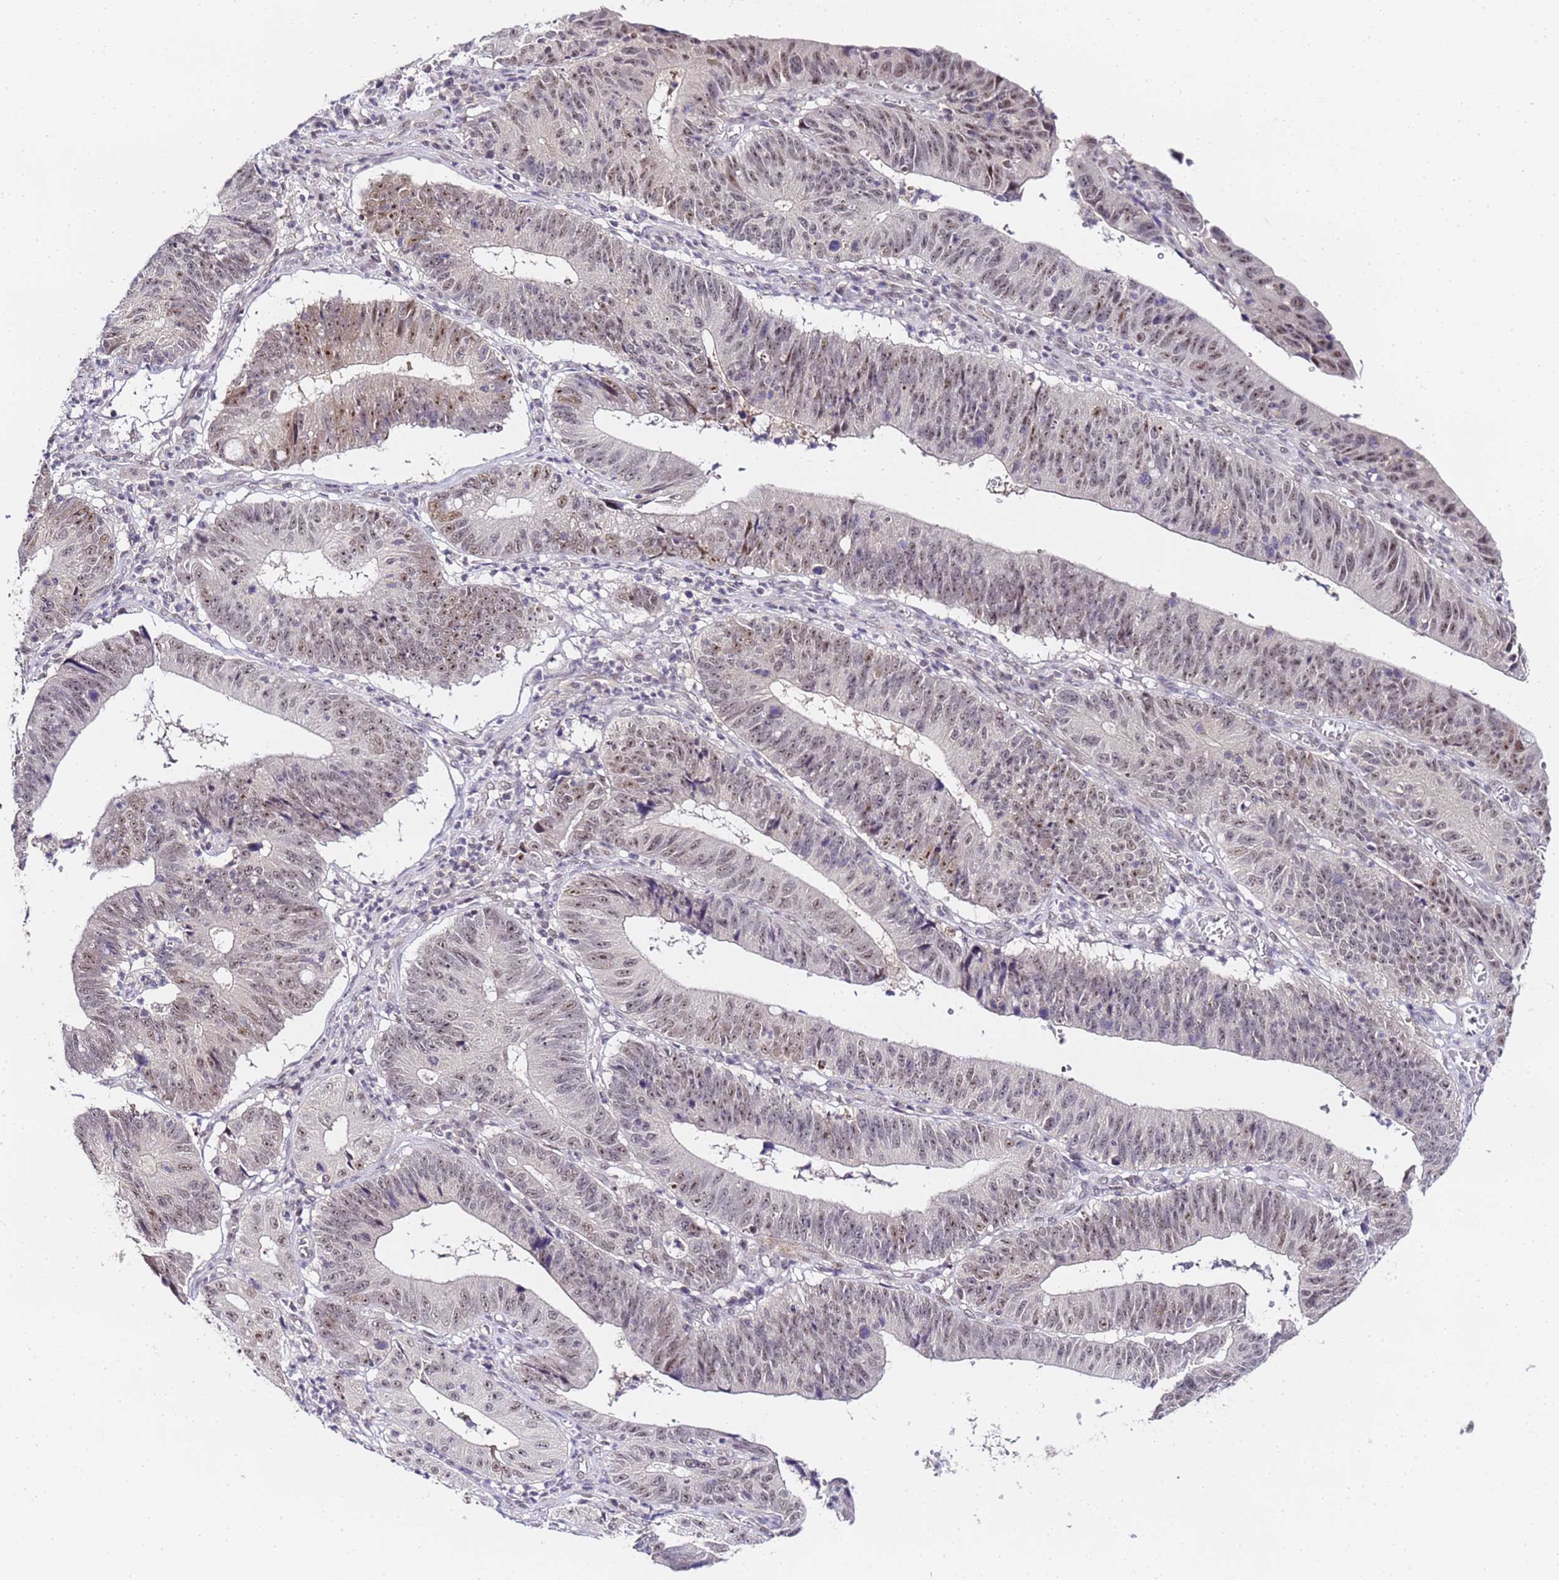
{"staining": {"intensity": "weak", "quantity": "25%-75%", "location": "nuclear"}, "tissue": "stomach cancer", "cell_type": "Tumor cells", "image_type": "cancer", "snomed": [{"axis": "morphology", "description": "Adenocarcinoma, NOS"}, {"axis": "topography", "description": "Stomach"}], "caption": "A brown stain highlights weak nuclear staining of a protein in human stomach cancer tumor cells.", "gene": "LSM3", "patient": {"sex": "male", "age": 59}}